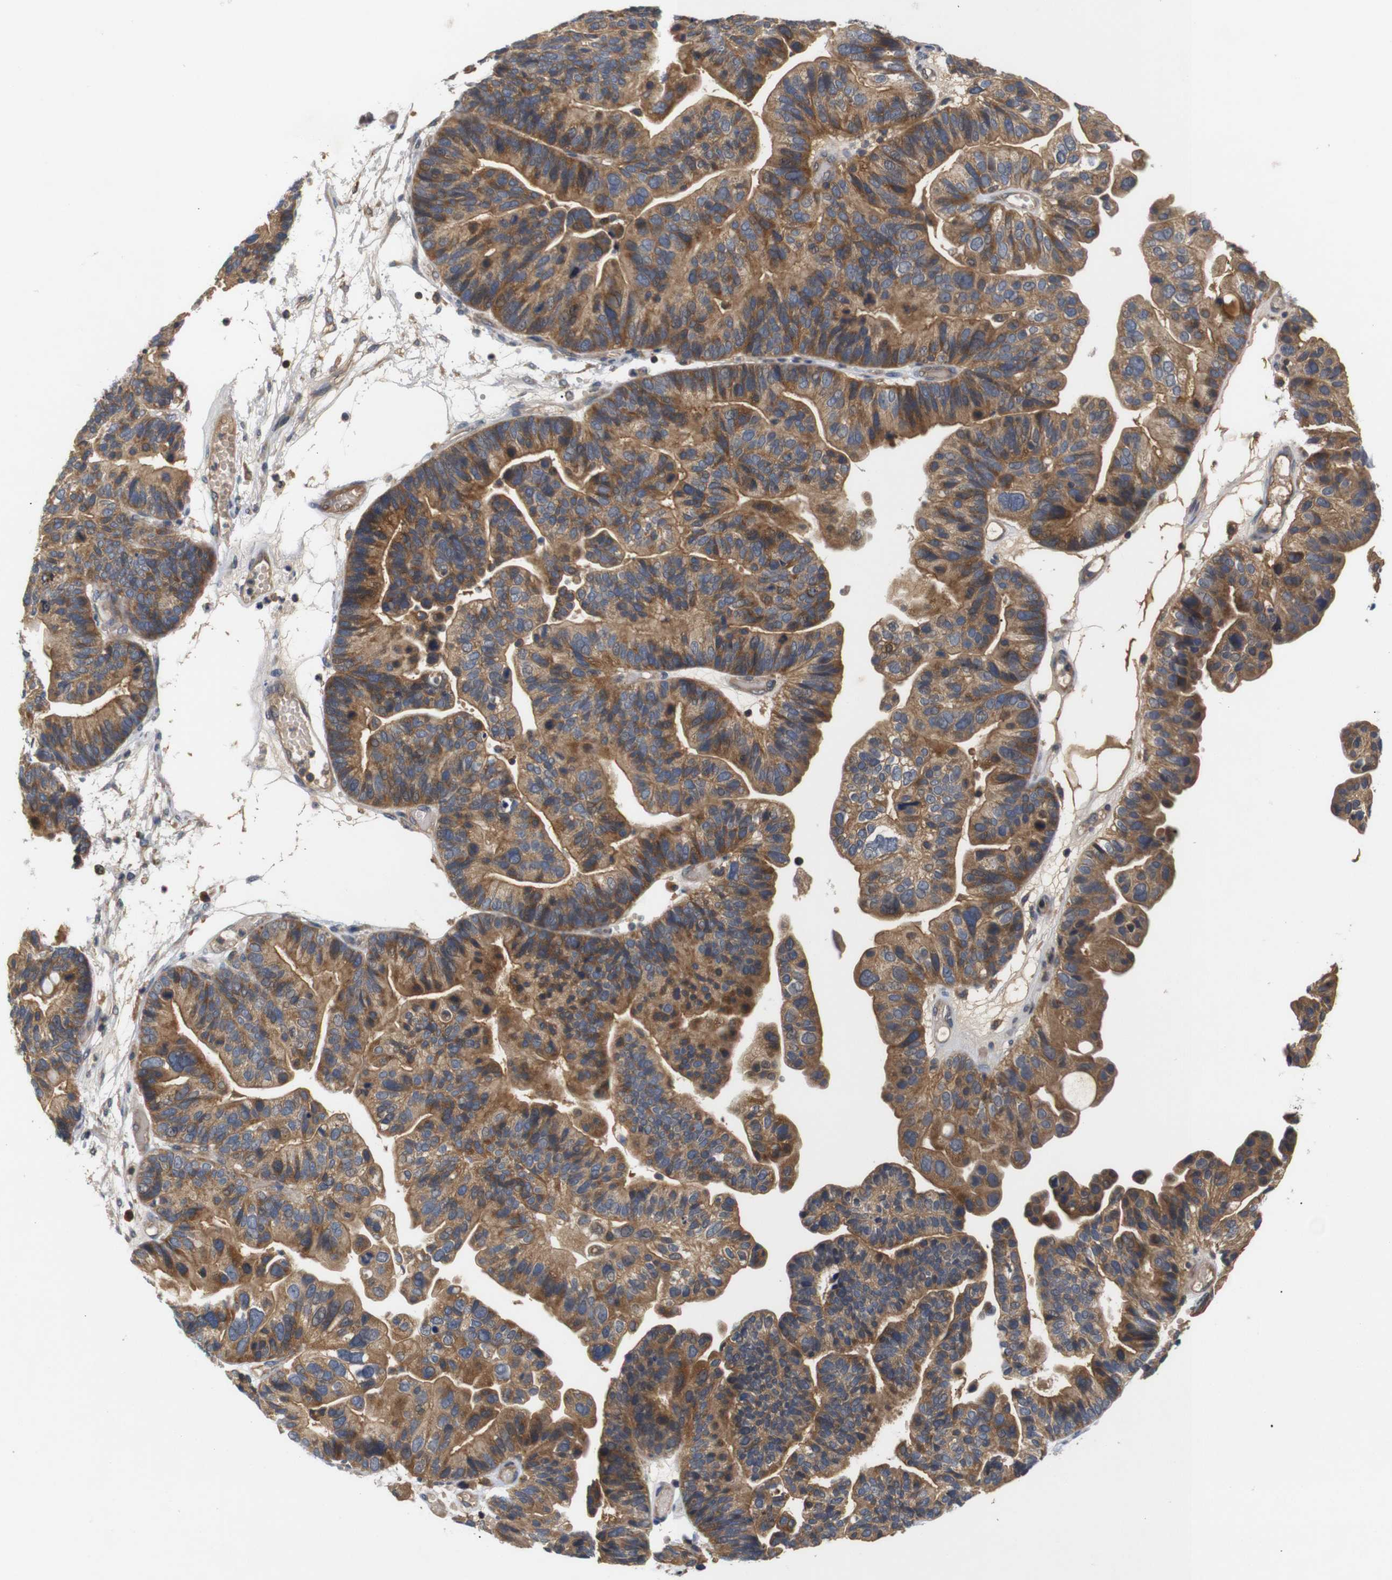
{"staining": {"intensity": "moderate", "quantity": ">75%", "location": "cytoplasmic/membranous"}, "tissue": "ovarian cancer", "cell_type": "Tumor cells", "image_type": "cancer", "snomed": [{"axis": "morphology", "description": "Cystadenocarcinoma, serous, NOS"}, {"axis": "topography", "description": "Ovary"}], "caption": "A brown stain labels moderate cytoplasmic/membranous staining of a protein in serous cystadenocarcinoma (ovarian) tumor cells.", "gene": "RIPK1", "patient": {"sex": "female", "age": 56}}